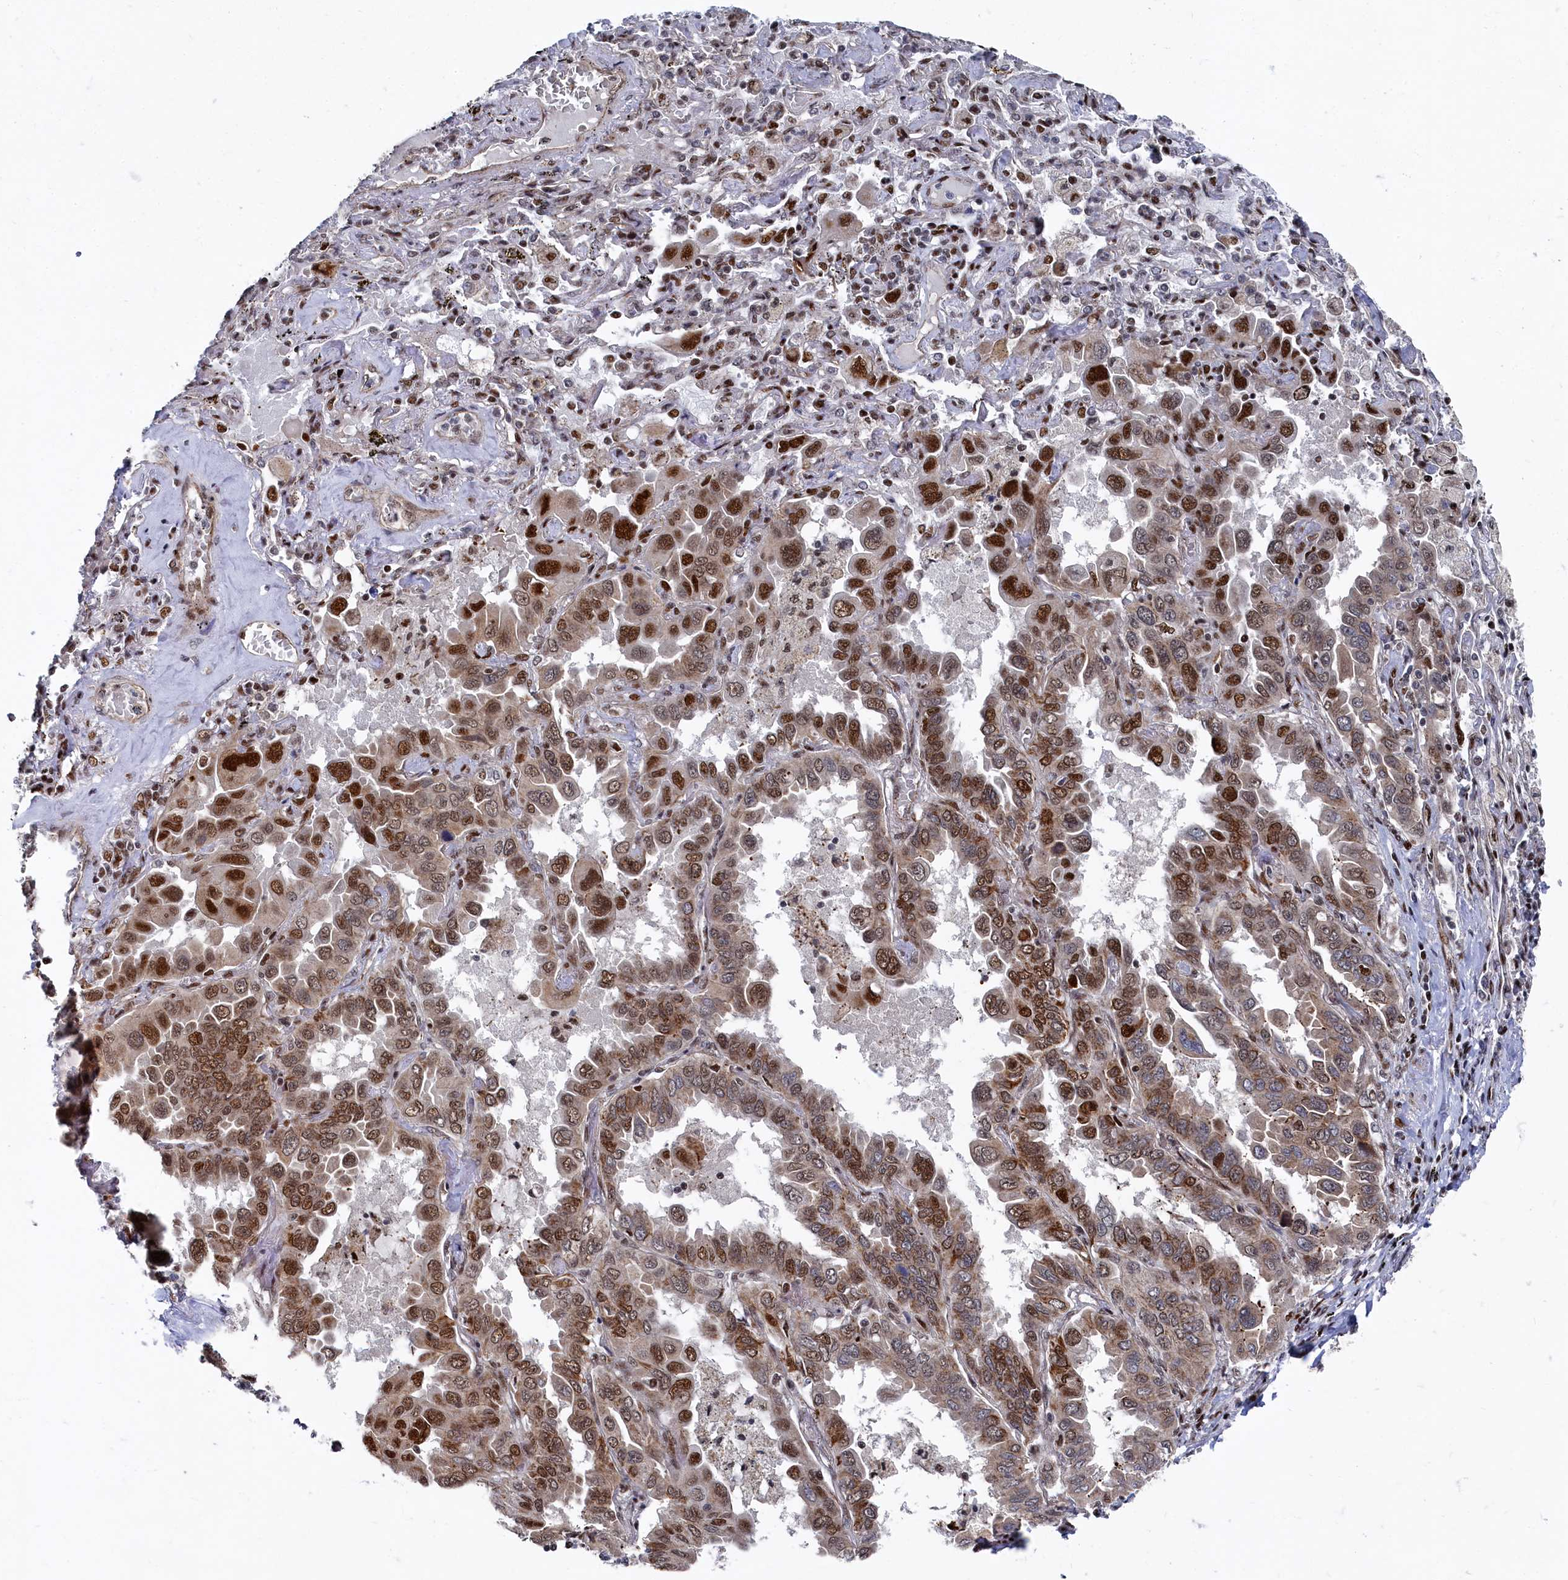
{"staining": {"intensity": "strong", "quantity": ">75%", "location": "nuclear"}, "tissue": "lung cancer", "cell_type": "Tumor cells", "image_type": "cancer", "snomed": [{"axis": "morphology", "description": "Adenocarcinoma, NOS"}, {"axis": "topography", "description": "Lung"}], "caption": "Immunohistochemical staining of human adenocarcinoma (lung) exhibits high levels of strong nuclear positivity in about >75% of tumor cells.", "gene": "BUB3", "patient": {"sex": "male", "age": 64}}